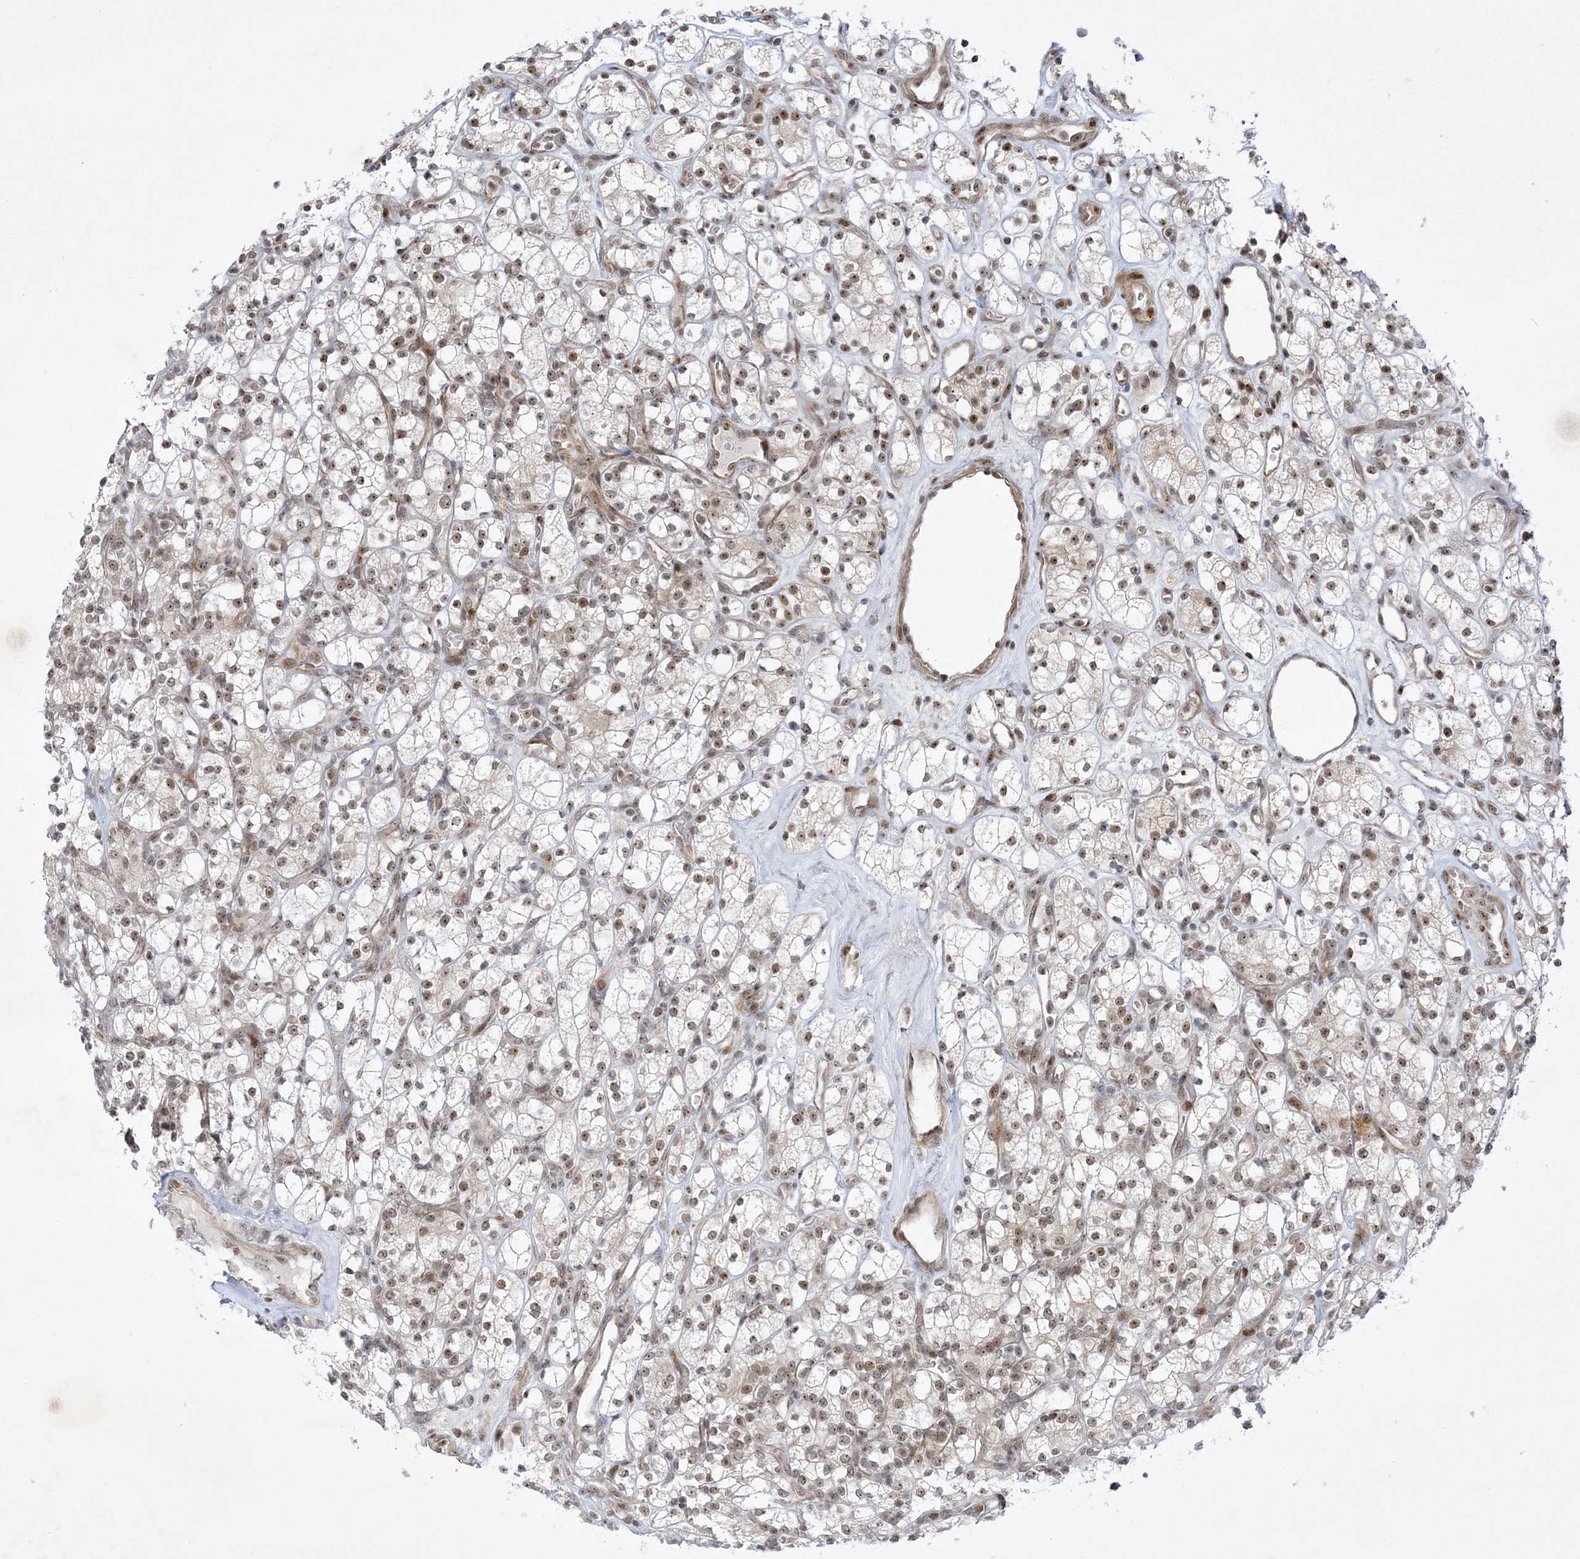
{"staining": {"intensity": "moderate", "quantity": "25%-75%", "location": "nuclear"}, "tissue": "renal cancer", "cell_type": "Tumor cells", "image_type": "cancer", "snomed": [{"axis": "morphology", "description": "Adenocarcinoma, NOS"}, {"axis": "topography", "description": "Kidney"}], "caption": "IHC micrograph of neoplastic tissue: human renal adenocarcinoma stained using immunohistochemistry (IHC) demonstrates medium levels of moderate protein expression localized specifically in the nuclear of tumor cells, appearing as a nuclear brown color.", "gene": "NPM3", "patient": {"sex": "male", "age": 77}}